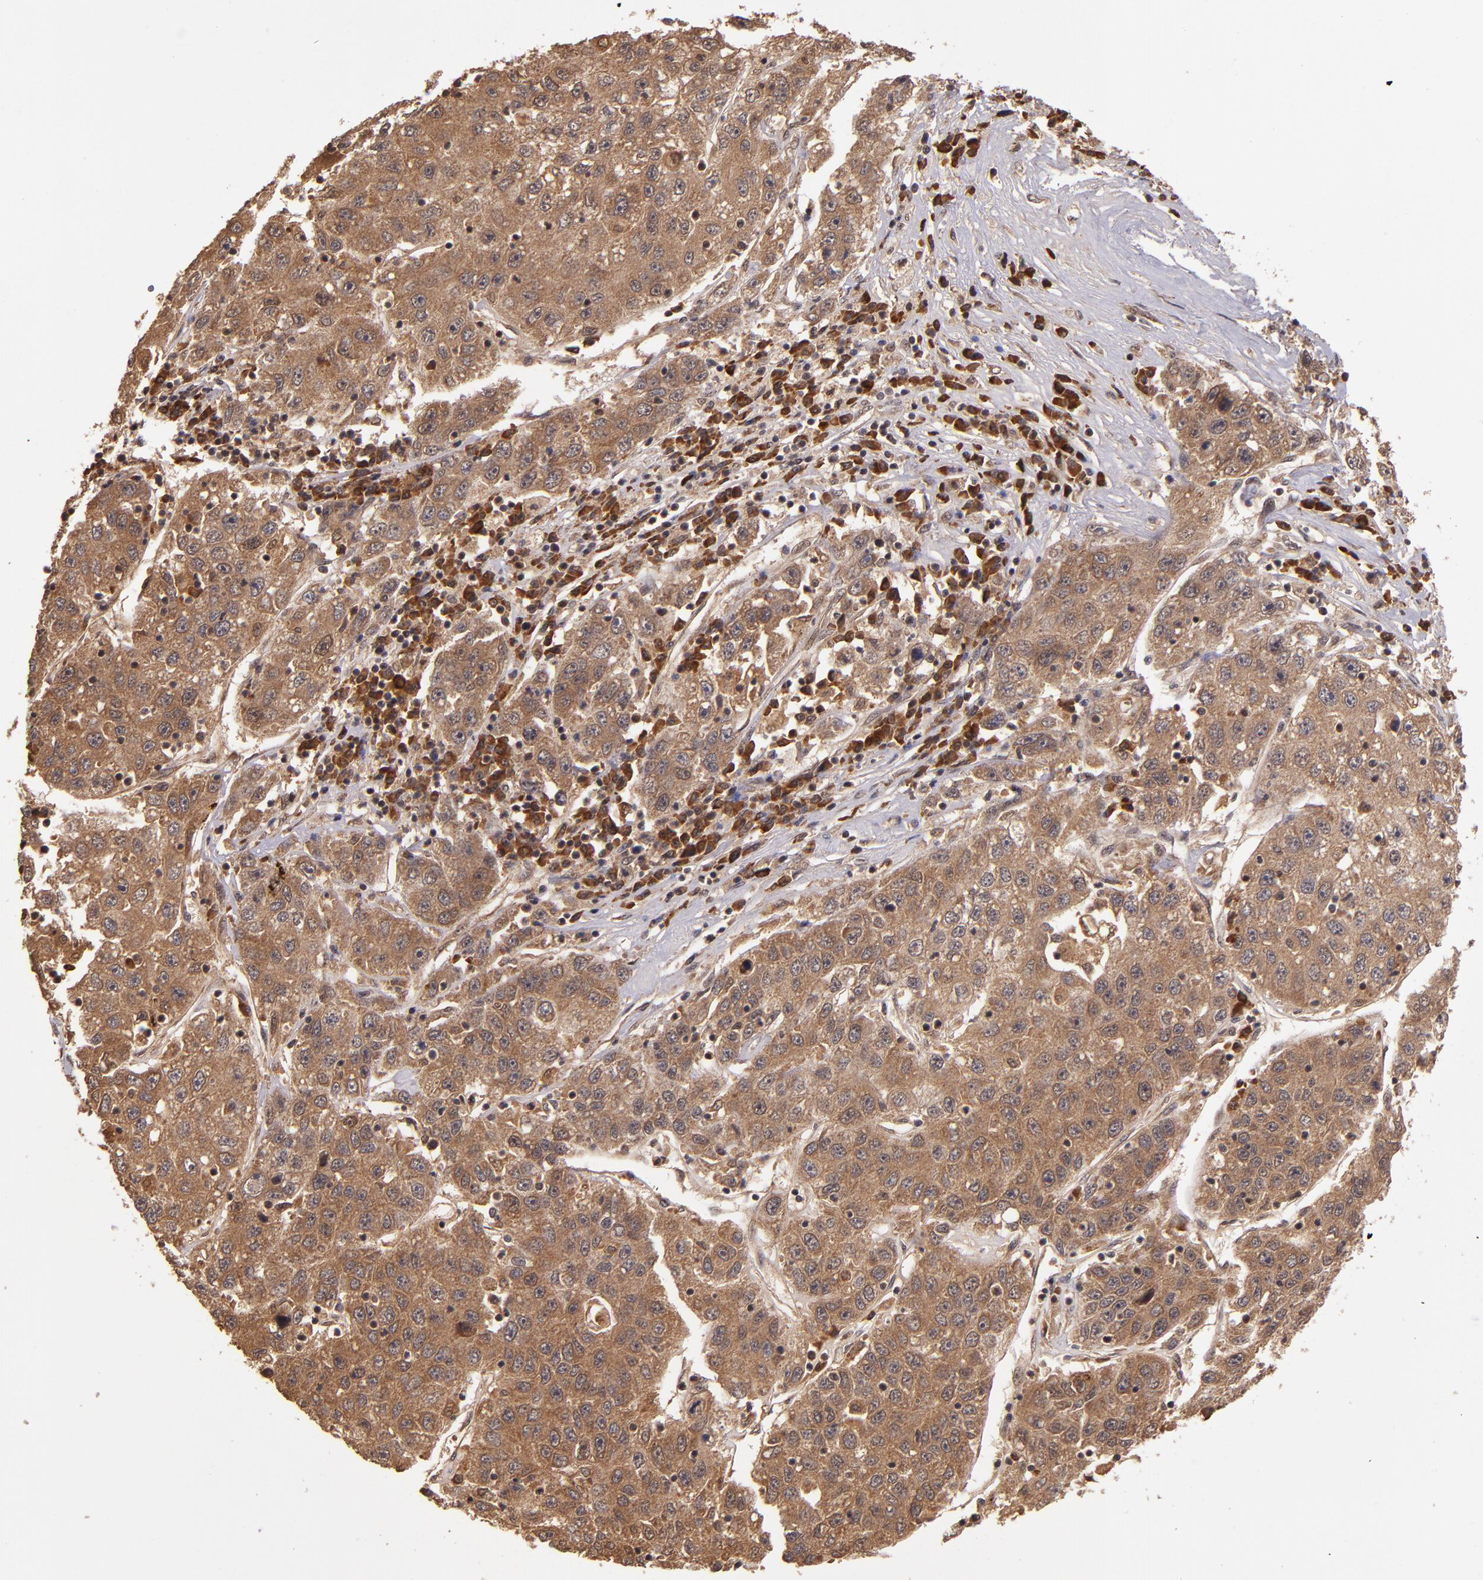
{"staining": {"intensity": "strong", "quantity": ">75%", "location": "cytoplasmic/membranous"}, "tissue": "liver cancer", "cell_type": "Tumor cells", "image_type": "cancer", "snomed": [{"axis": "morphology", "description": "Carcinoma, Hepatocellular, NOS"}, {"axis": "topography", "description": "Liver"}], "caption": "Immunohistochemical staining of liver cancer exhibits high levels of strong cytoplasmic/membranous staining in about >75% of tumor cells. Nuclei are stained in blue.", "gene": "RIOK3", "patient": {"sex": "male", "age": 49}}